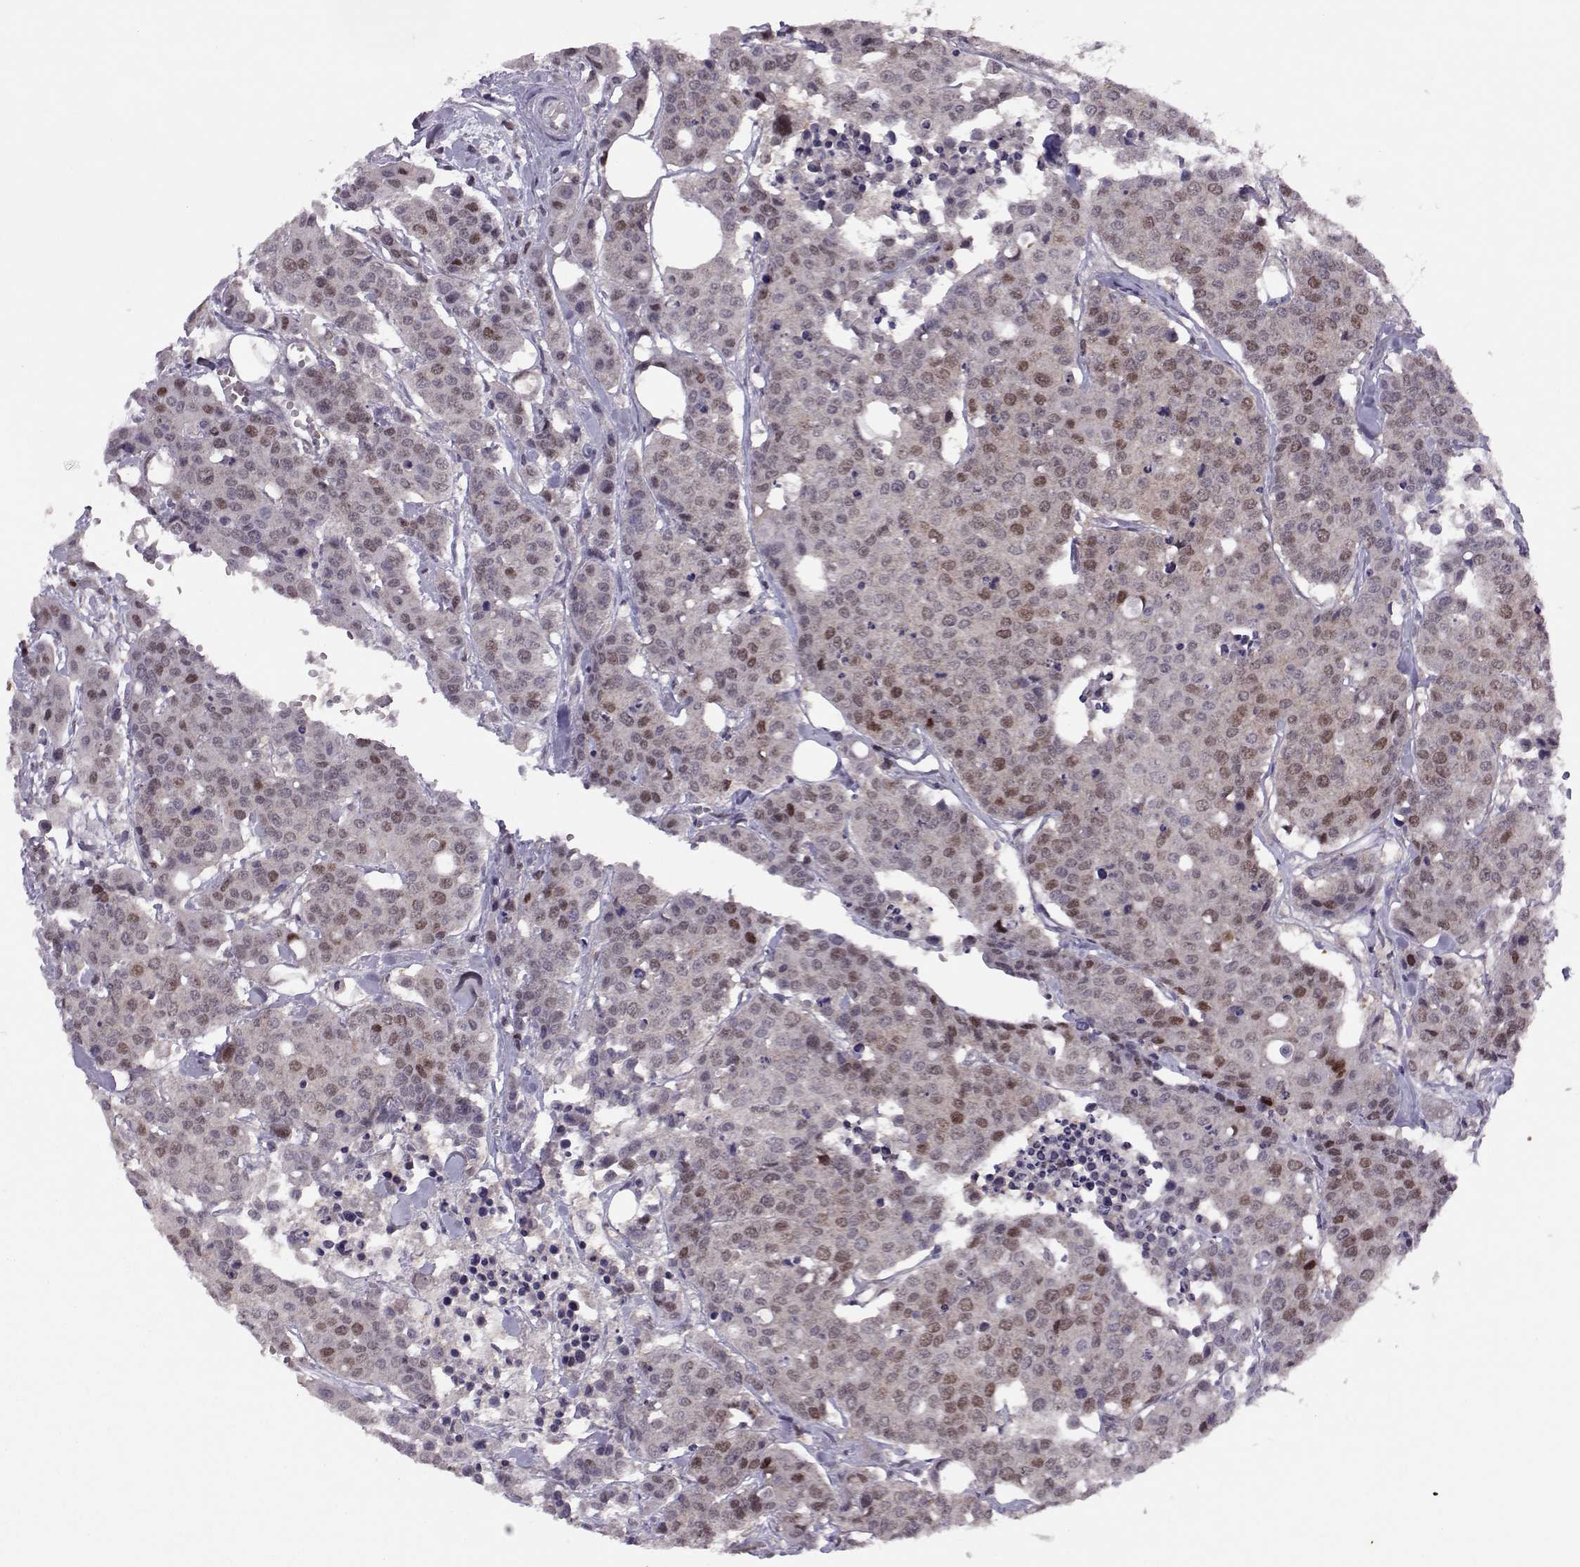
{"staining": {"intensity": "moderate", "quantity": "<25%", "location": "nuclear"}, "tissue": "carcinoid", "cell_type": "Tumor cells", "image_type": "cancer", "snomed": [{"axis": "morphology", "description": "Carcinoid, malignant, NOS"}, {"axis": "topography", "description": "Colon"}], "caption": "This is a micrograph of IHC staining of carcinoid, which shows moderate expression in the nuclear of tumor cells.", "gene": "CDK4", "patient": {"sex": "male", "age": 81}}